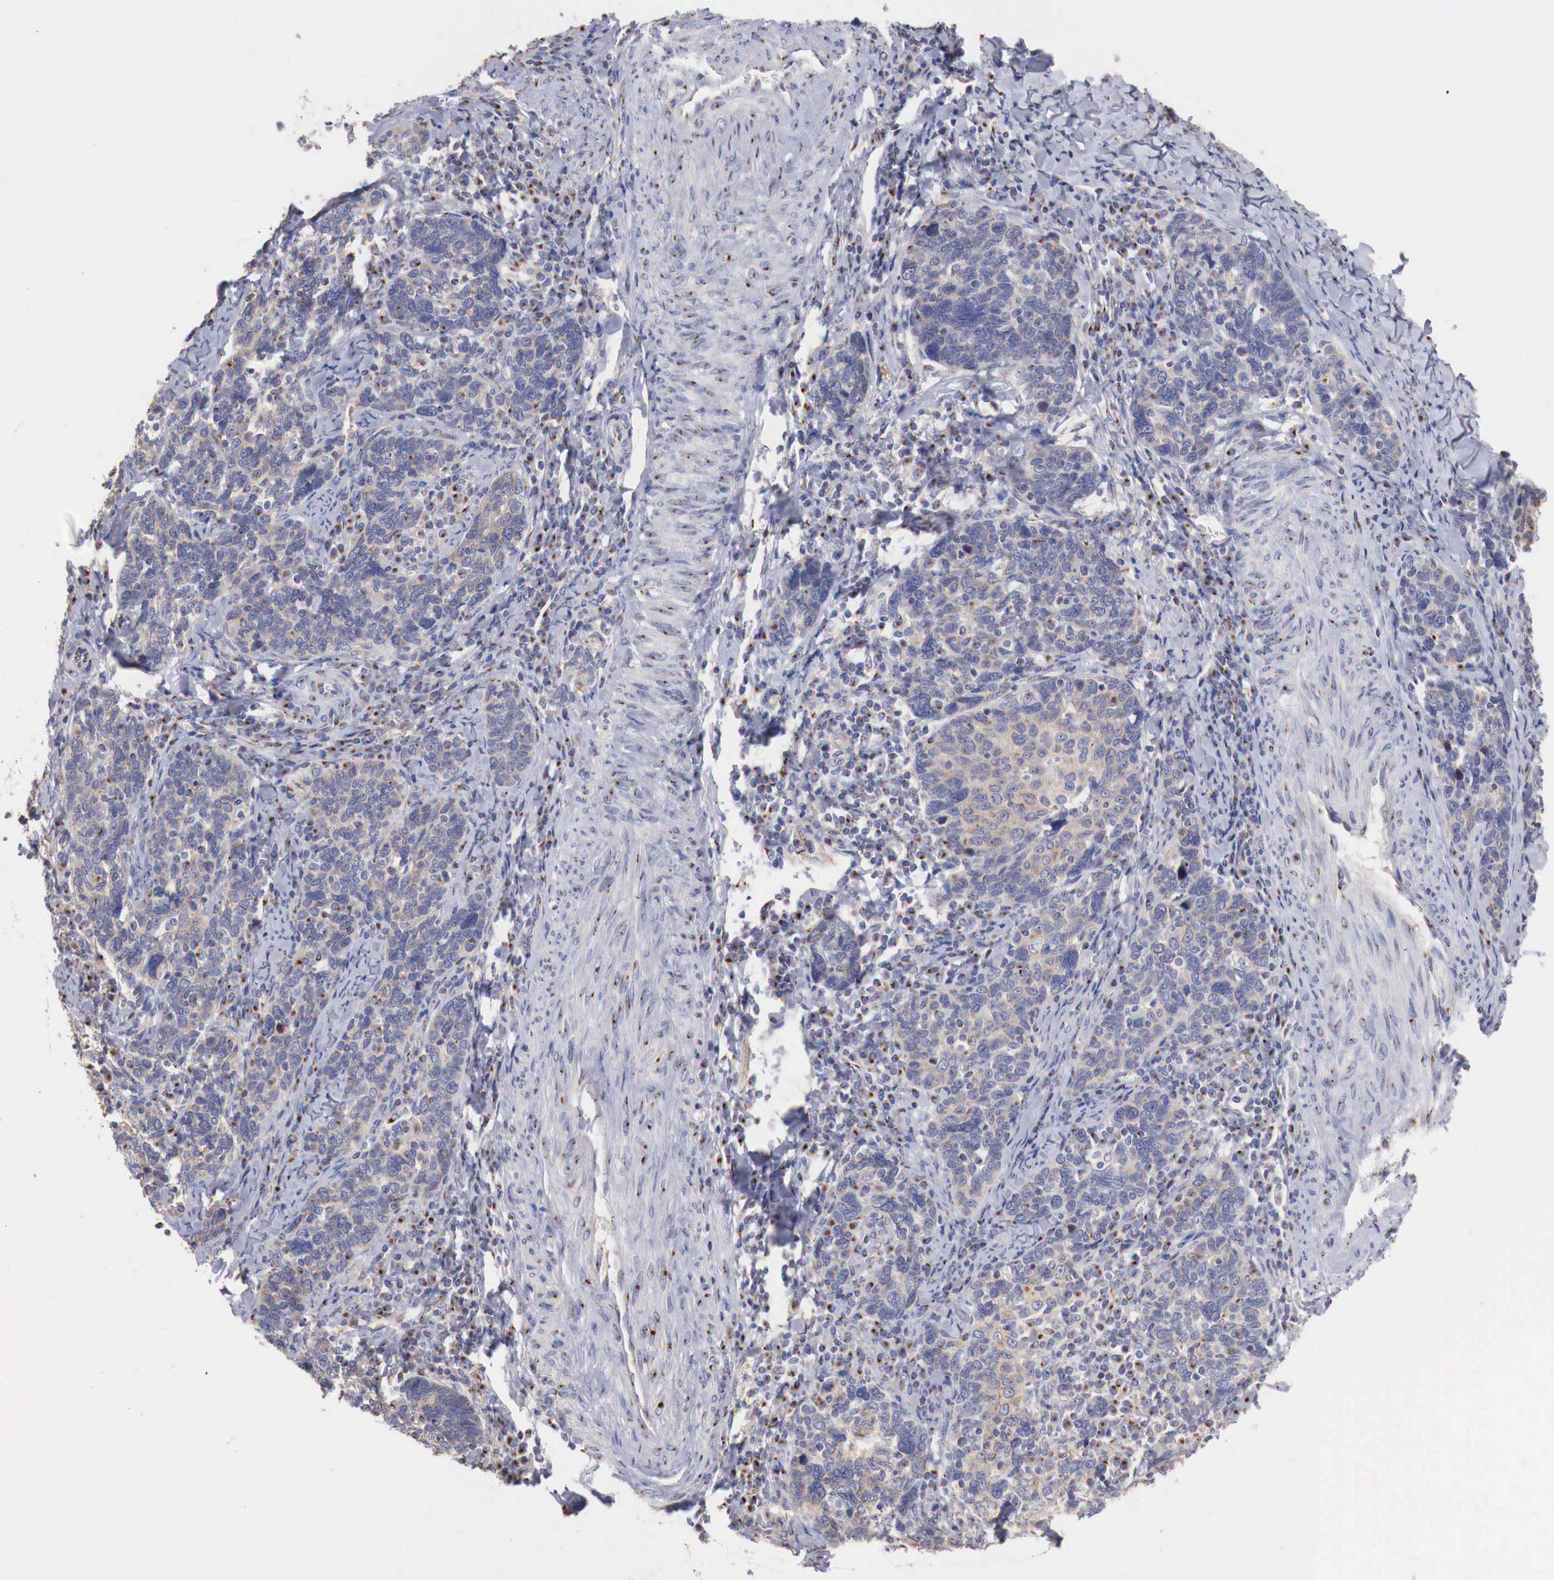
{"staining": {"intensity": "weak", "quantity": "25%-75%", "location": "cytoplasmic/membranous"}, "tissue": "cervical cancer", "cell_type": "Tumor cells", "image_type": "cancer", "snomed": [{"axis": "morphology", "description": "Squamous cell carcinoma, NOS"}, {"axis": "topography", "description": "Cervix"}], "caption": "Protein analysis of cervical squamous cell carcinoma tissue shows weak cytoplasmic/membranous positivity in approximately 25%-75% of tumor cells.", "gene": "SYAP1", "patient": {"sex": "female", "age": 41}}